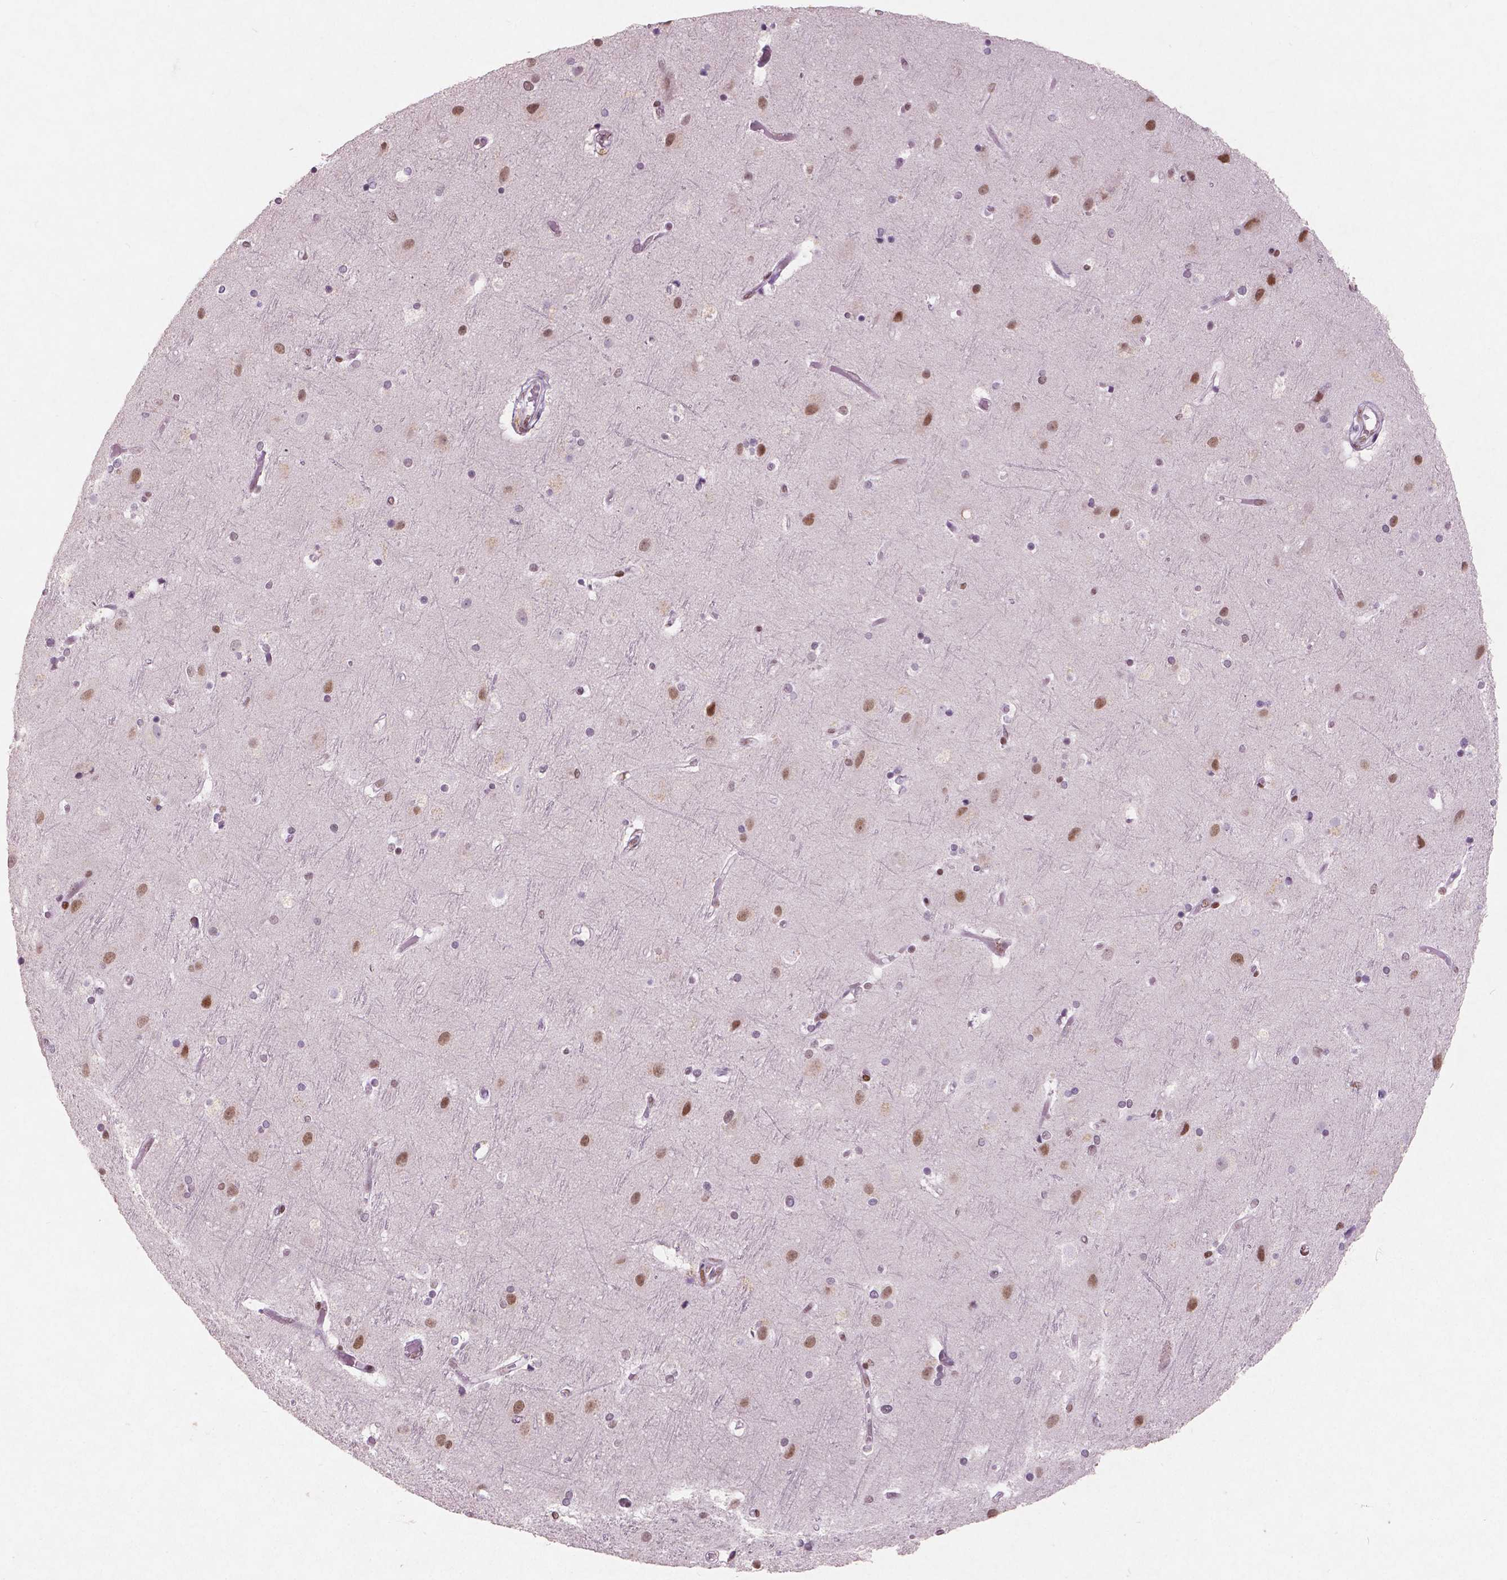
{"staining": {"intensity": "negative", "quantity": "none", "location": "none"}, "tissue": "cerebral cortex", "cell_type": "Endothelial cells", "image_type": "normal", "snomed": [{"axis": "morphology", "description": "Normal tissue, NOS"}, {"axis": "topography", "description": "Cerebral cortex"}], "caption": "This image is of benign cerebral cortex stained with immunohistochemistry (IHC) to label a protein in brown with the nuclei are counter-stained blue. There is no staining in endothelial cells.", "gene": "BRD4", "patient": {"sex": "female", "age": 52}}